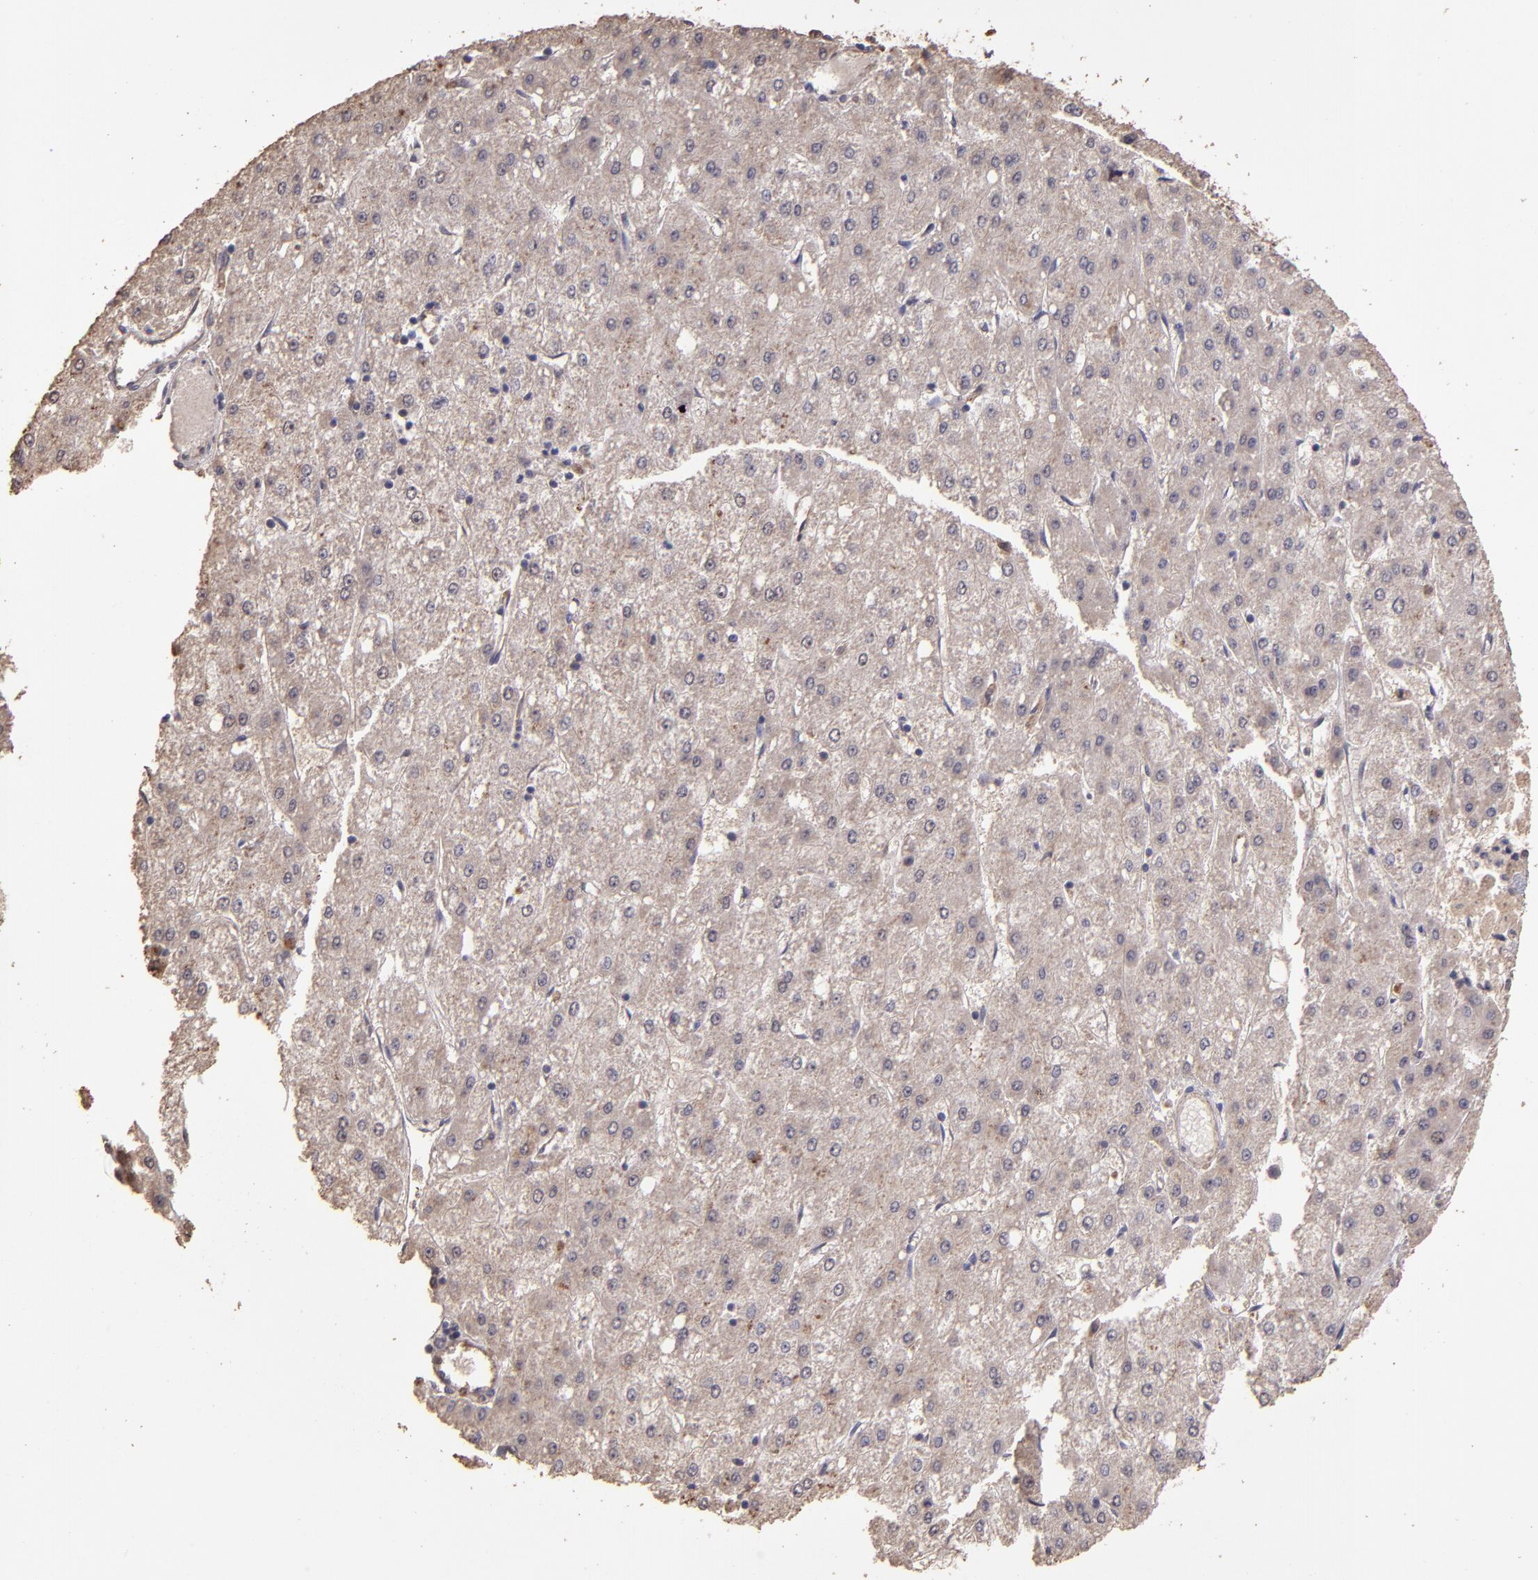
{"staining": {"intensity": "moderate", "quantity": ">75%", "location": "cytoplasmic/membranous"}, "tissue": "liver cancer", "cell_type": "Tumor cells", "image_type": "cancer", "snomed": [{"axis": "morphology", "description": "Carcinoma, Hepatocellular, NOS"}, {"axis": "topography", "description": "Liver"}], "caption": "Protein expression analysis of human hepatocellular carcinoma (liver) reveals moderate cytoplasmic/membranous positivity in approximately >75% of tumor cells. (Brightfield microscopy of DAB IHC at high magnification).", "gene": "HECTD1", "patient": {"sex": "female", "age": 52}}